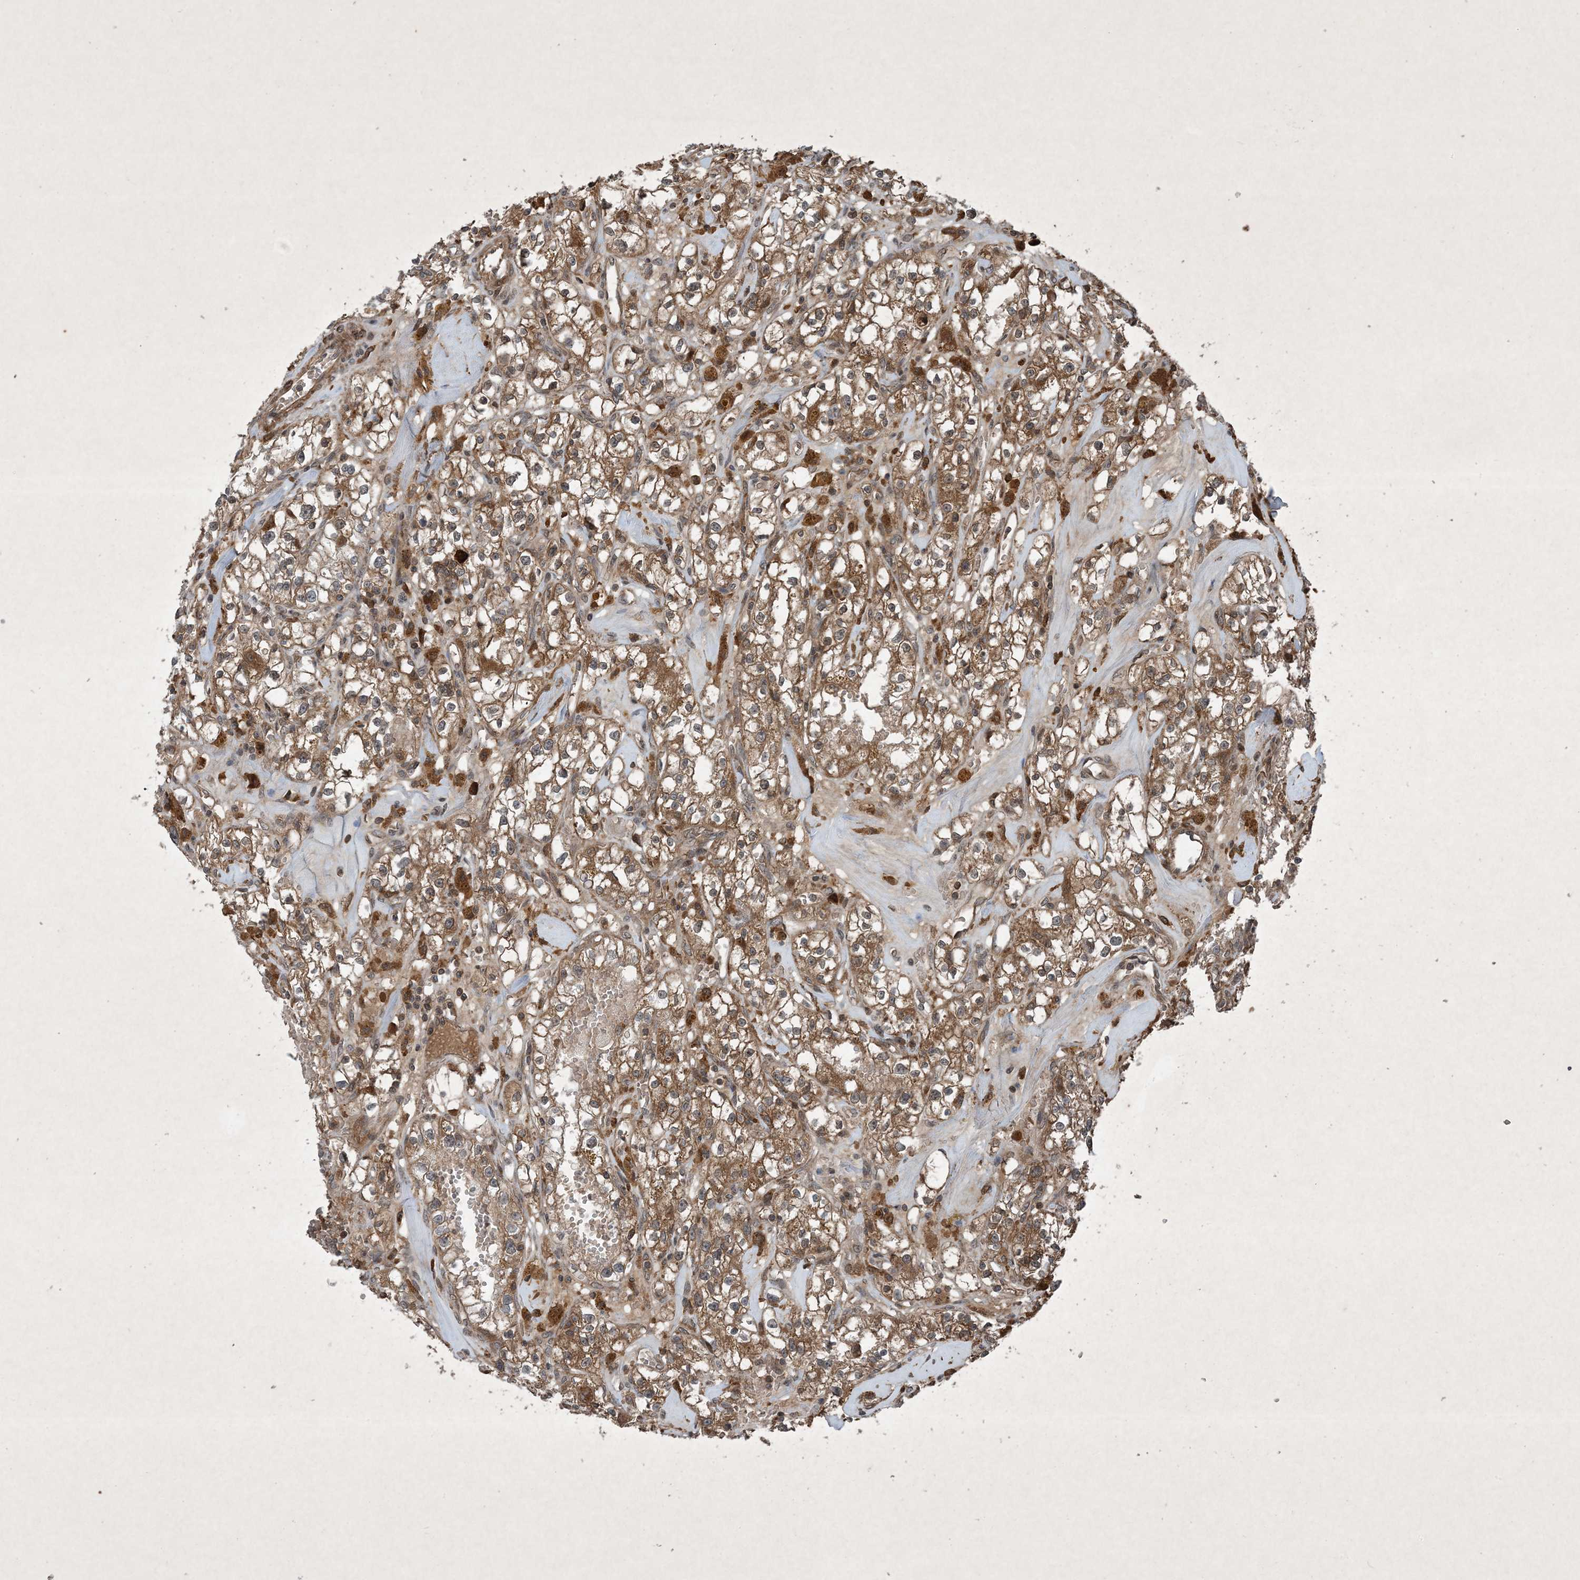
{"staining": {"intensity": "moderate", "quantity": ">75%", "location": "cytoplasmic/membranous"}, "tissue": "renal cancer", "cell_type": "Tumor cells", "image_type": "cancer", "snomed": [{"axis": "morphology", "description": "Adenocarcinoma, NOS"}, {"axis": "topography", "description": "Kidney"}], "caption": "This is a photomicrograph of immunohistochemistry (IHC) staining of renal adenocarcinoma, which shows moderate staining in the cytoplasmic/membranous of tumor cells.", "gene": "GNG5", "patient": {"sex": "male", "age": 56}}